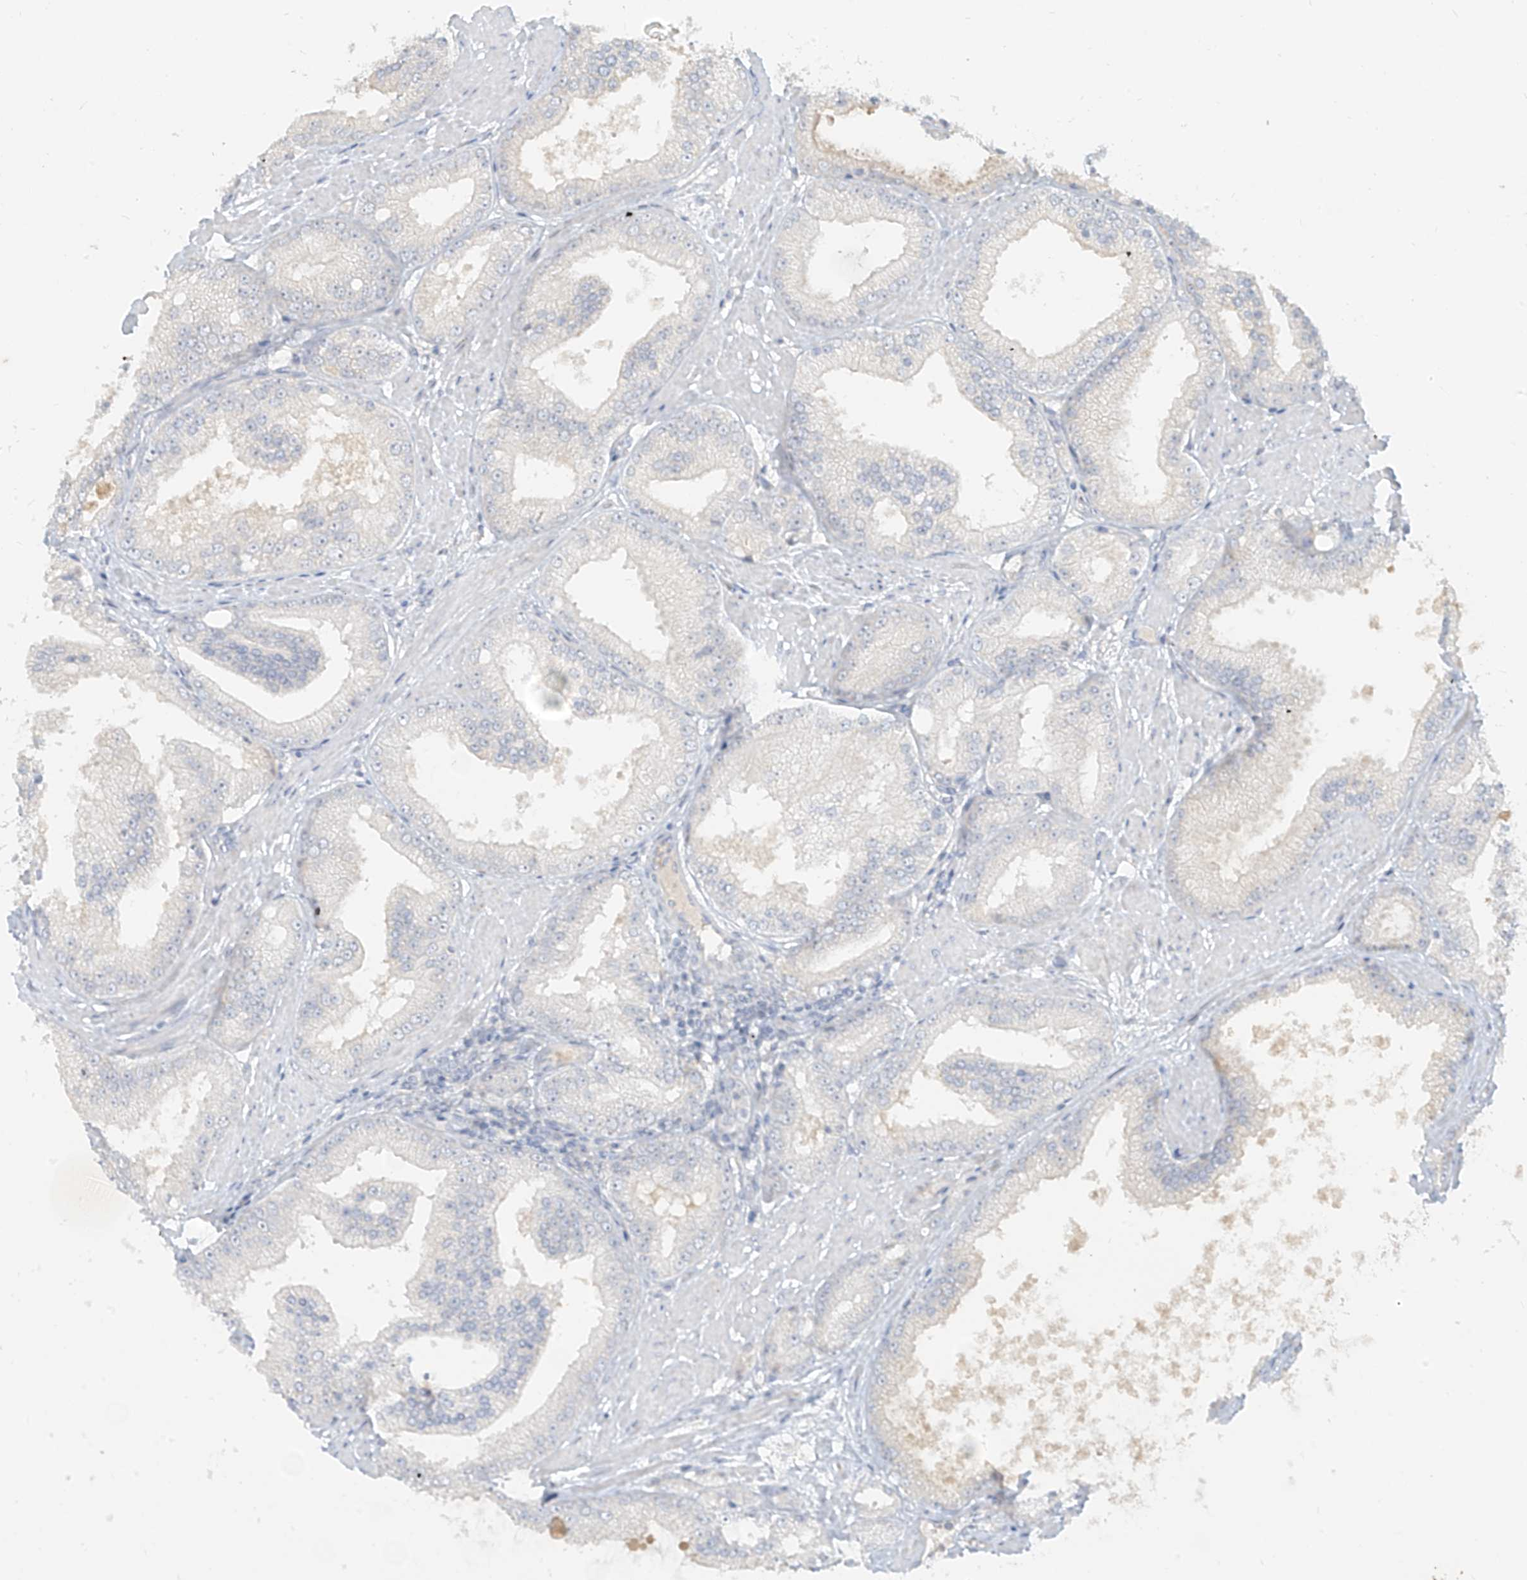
{"staining": {"intensity": "negative", "quantity": "none", "location": "none"}, "tissue": "prostate cancer", "cell_type": "Tumor cells", "image_type": "cancer", "snomed": [{"axis": "morphology", "description": "Adenocarcinoma, Low grade"}, {"axis": "topography", "description": "Prostate"}], "caption": "The photomicrograph exhibits no staining of tumor cells in prostate cancer (adenocarcinoma (low-grade)). (Stains: DAB (3,3'-diaminobenzidine) immunohistochemistry (IHC) with hematoxylin counter stain, Microscopy: brightfield microscopy at high magnification).", "gene": "C2orf42", "patient": {"sex": "male", "age": 67}}